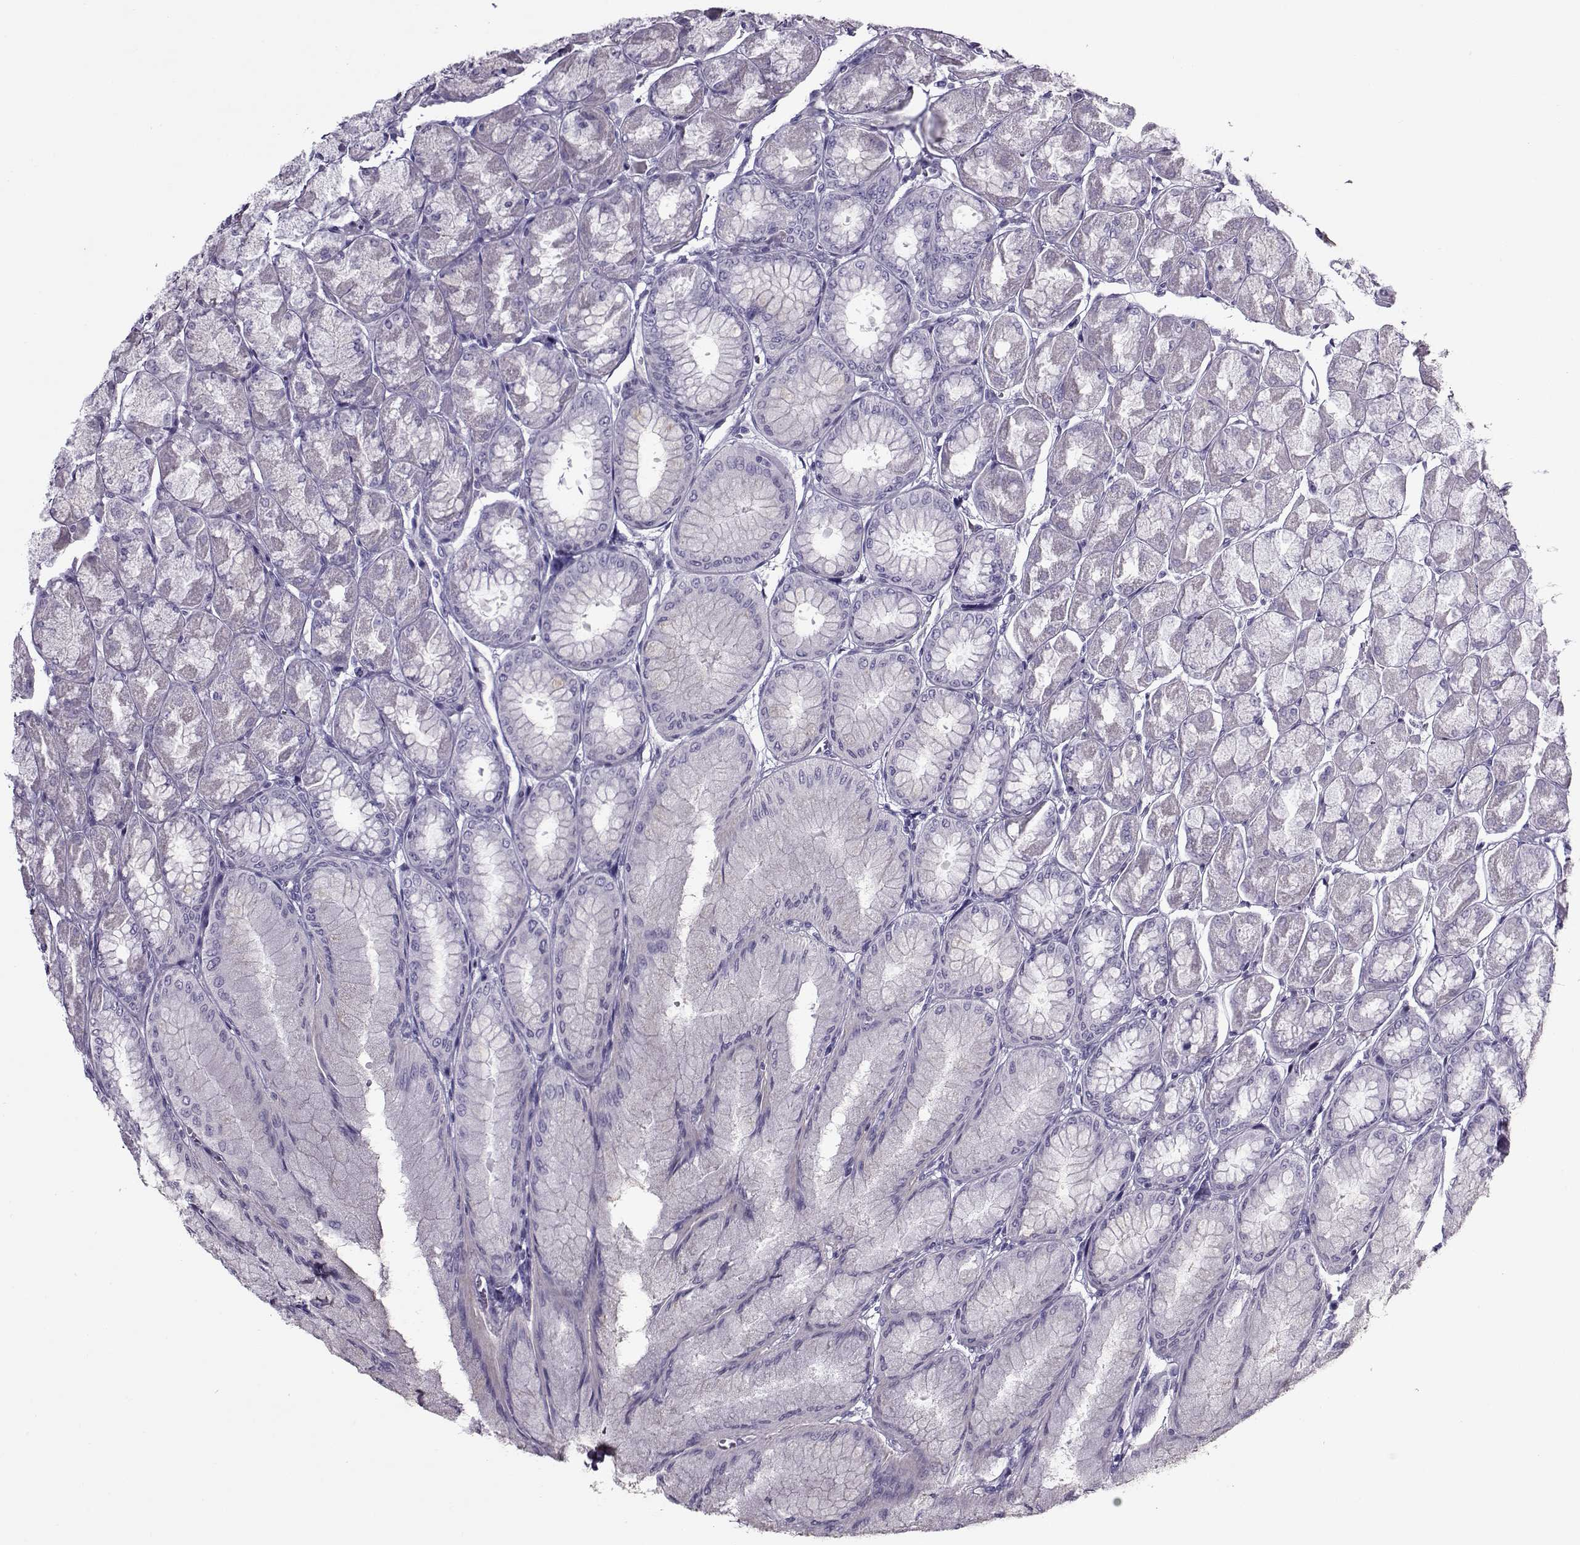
{"staining": {"intensity": "negative", "quantity": "none", "location": "none"}, "tissue": "stomach", "cell_type": "Glandular cells", "image_type": "normal", "snomed": [{"axis": "morphology", "description": "Normal tissue, NOS"}, {"axis": "topography", "description": "Stomach, upper"}], "caption": "A photomicrograph of human stomach is negative for staining in glandular cells. (Stains: DAB IHC with hematoxylin counter stain, Microscopy: brightfield microscopy at high magnification).", "gene": "GAGE10", "patient": {"sex": "male", "age": 60}}